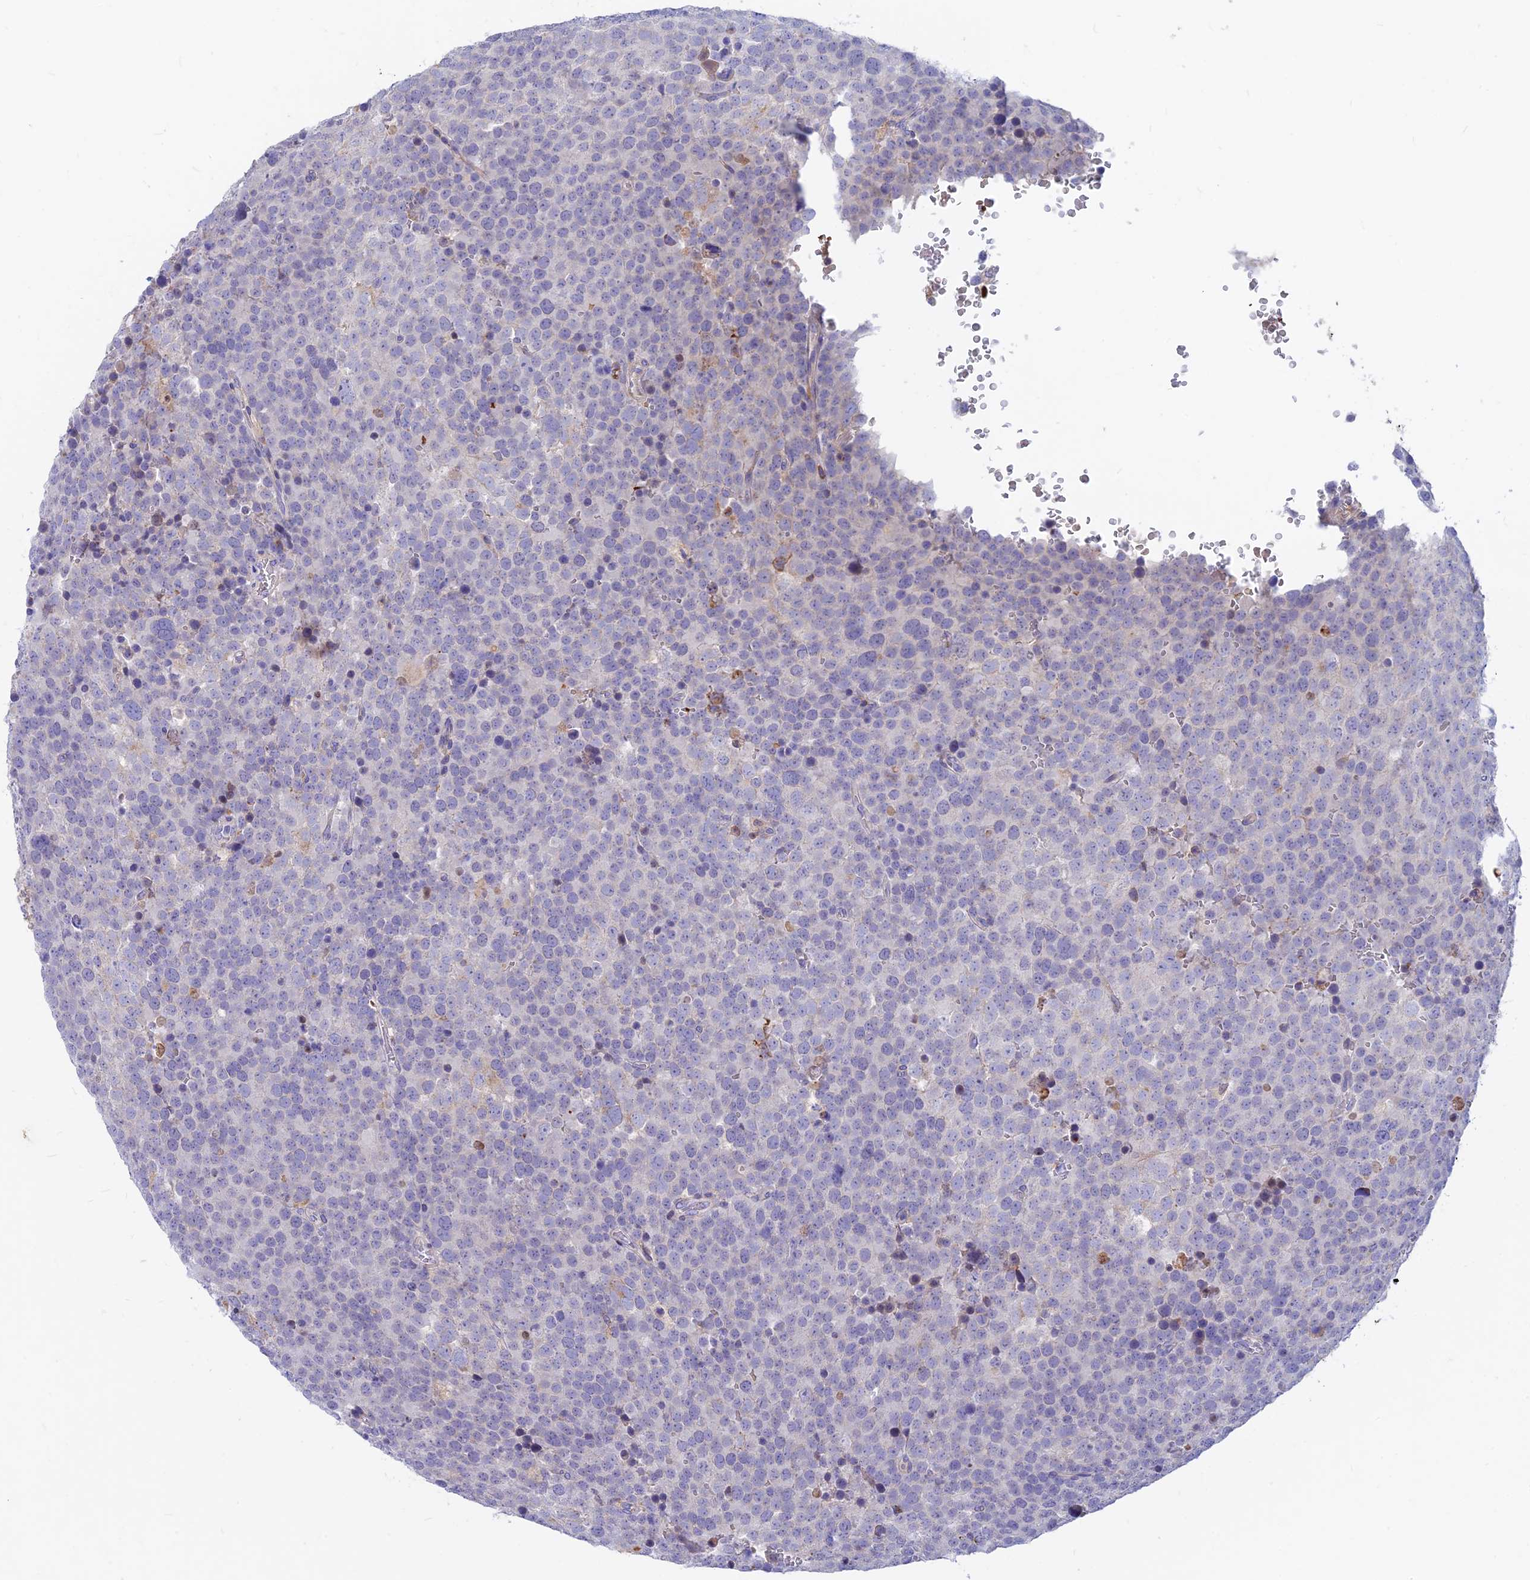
{"staining": {"intensity": "negative", "quantity": "none", "location": "none"}, "tissue": "testis cancer", "cell_type": "Tumor cells", "image_type": "cancer", "snomed": [{"axis": "morphology", "description": "Seminoma, NOS"}, {"axis": "topography", "description": "Testis"}], "caption": "Immunohistochemical staining of human testis cancer demonstrates no significant expression in tumor cells. (Brightfield microscopy of DAB (3,3'-diaminobenzidine) immunohistochemistry at high magnification).", "gene": "DENND2D", "patient": {"sex": "male", "age": 71}}